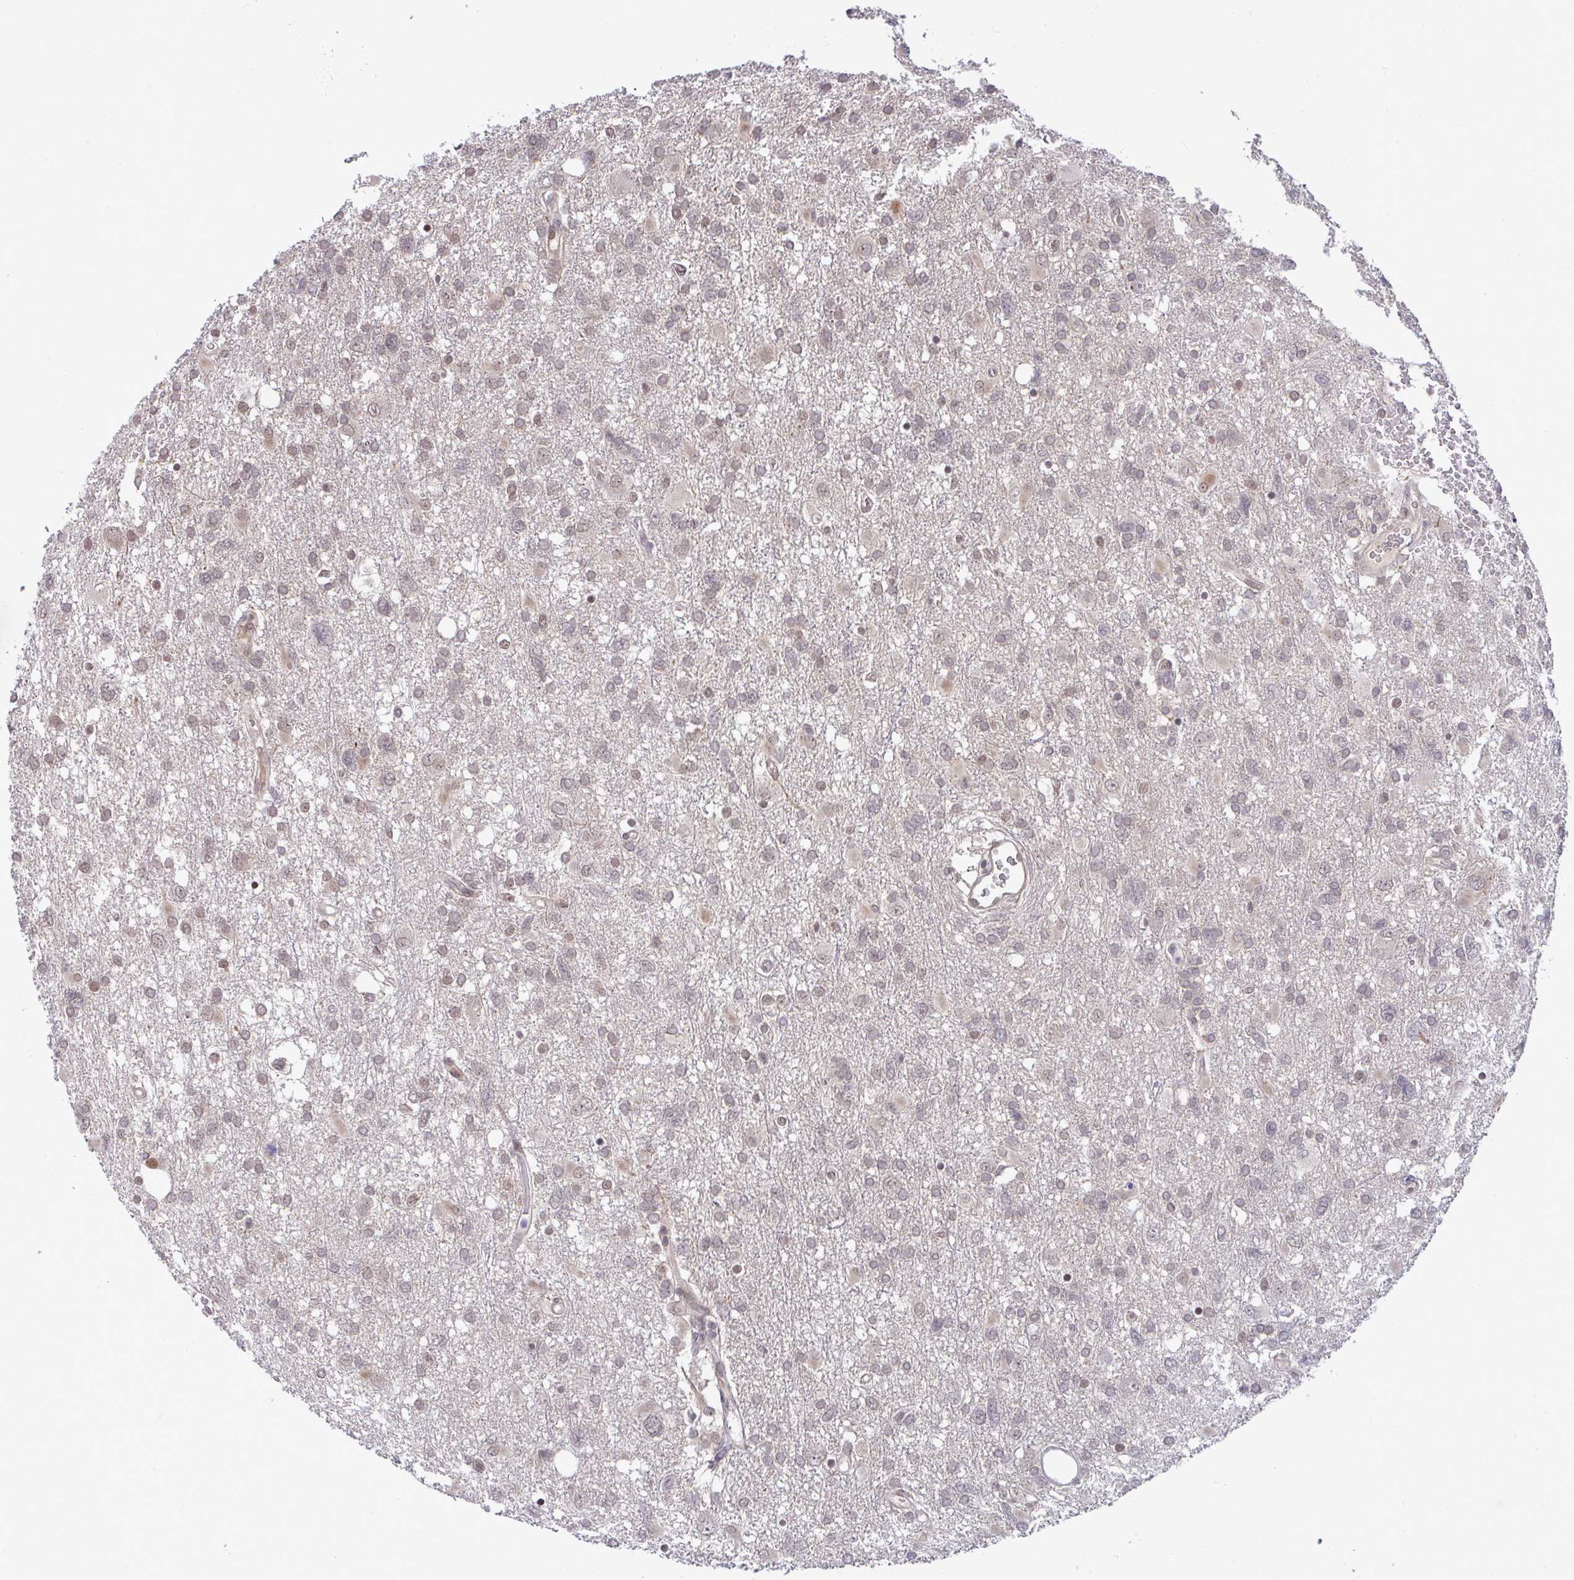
{"staining": {"intensity": "weak", "quantity": "25%-75%", "location": "nuclear"}, "tissue": "glioma", "cell_type": "Tumor cells", "image_type": "cancer", "snomed": [{"axis": "morphology", "description": "Glioma, malignant, High grade"}, {"axis": "topography", "description": "Brain"}], "caption": "Immunohistochemistry photomicrograph of neoplastic tissue: high-grade glioma (malignant) stained using IHC shows low levels of weak protein expression localized specifically in the nuclear of tumor cells, appearing as a nuclear brown color.", "gene": "C9orf64", "patient": {"sex": "male", "age": 61}}